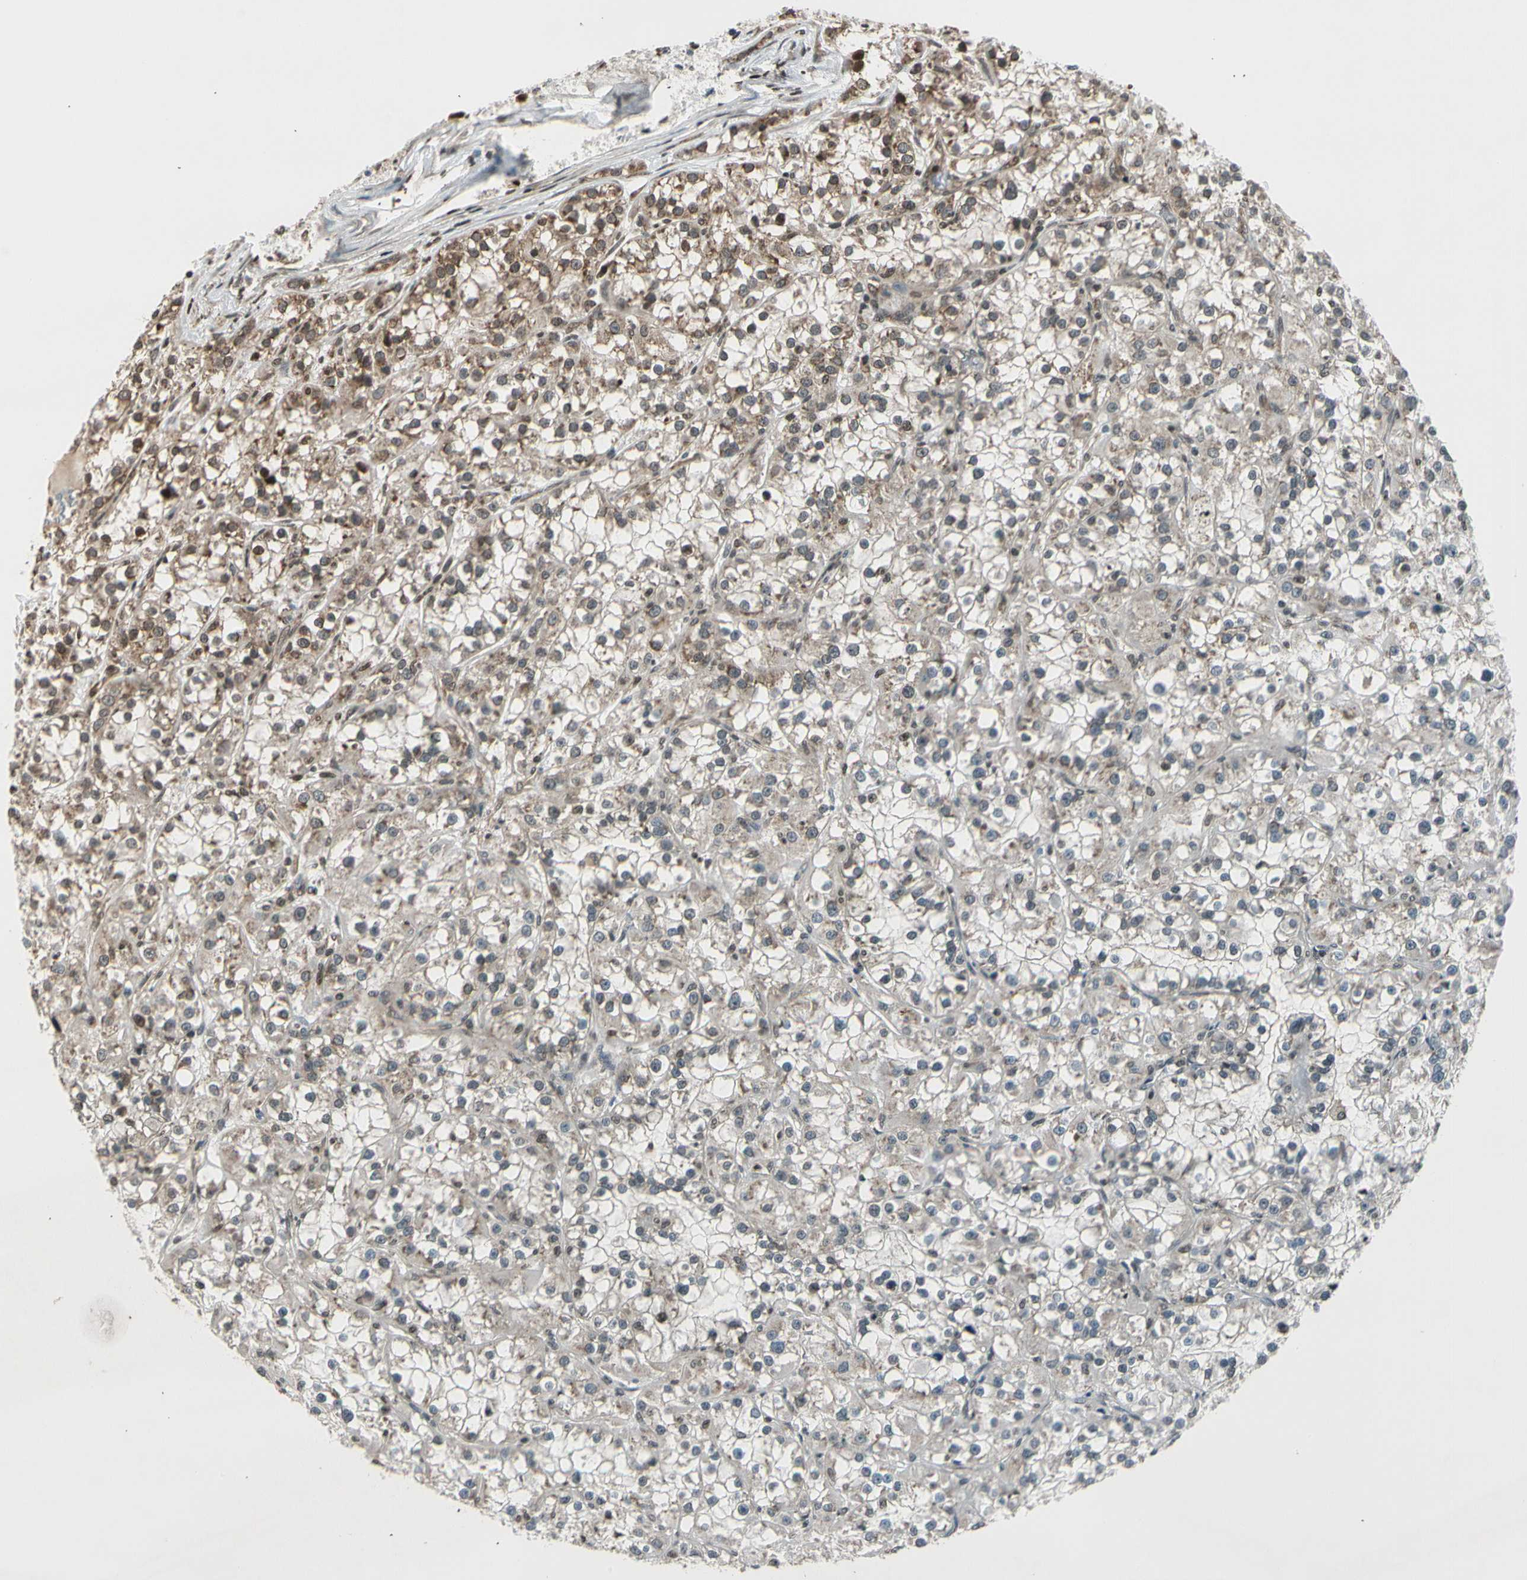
{"staining": {"intensity": "weak", "quantity": "25%-75%", "location": "cytoplasmic/membranous"}, "tissue": "renal cancer", "cell_type": "Tumor cells", "image_type": "cancer", "snomed": [{"axis": "morphology", "description": "Adenocarcinoma, NOS"}, {"axis": "topography", "description": "Kidney"}], "caption": "Tumor cells display low levels of weak cytoplasmic/membranous staining in approximately 25%-75% of cells in human renal cancer (adenocarcinoma).", "gene": "SMN2", "patient": {"sex": "female", "age": 52}}